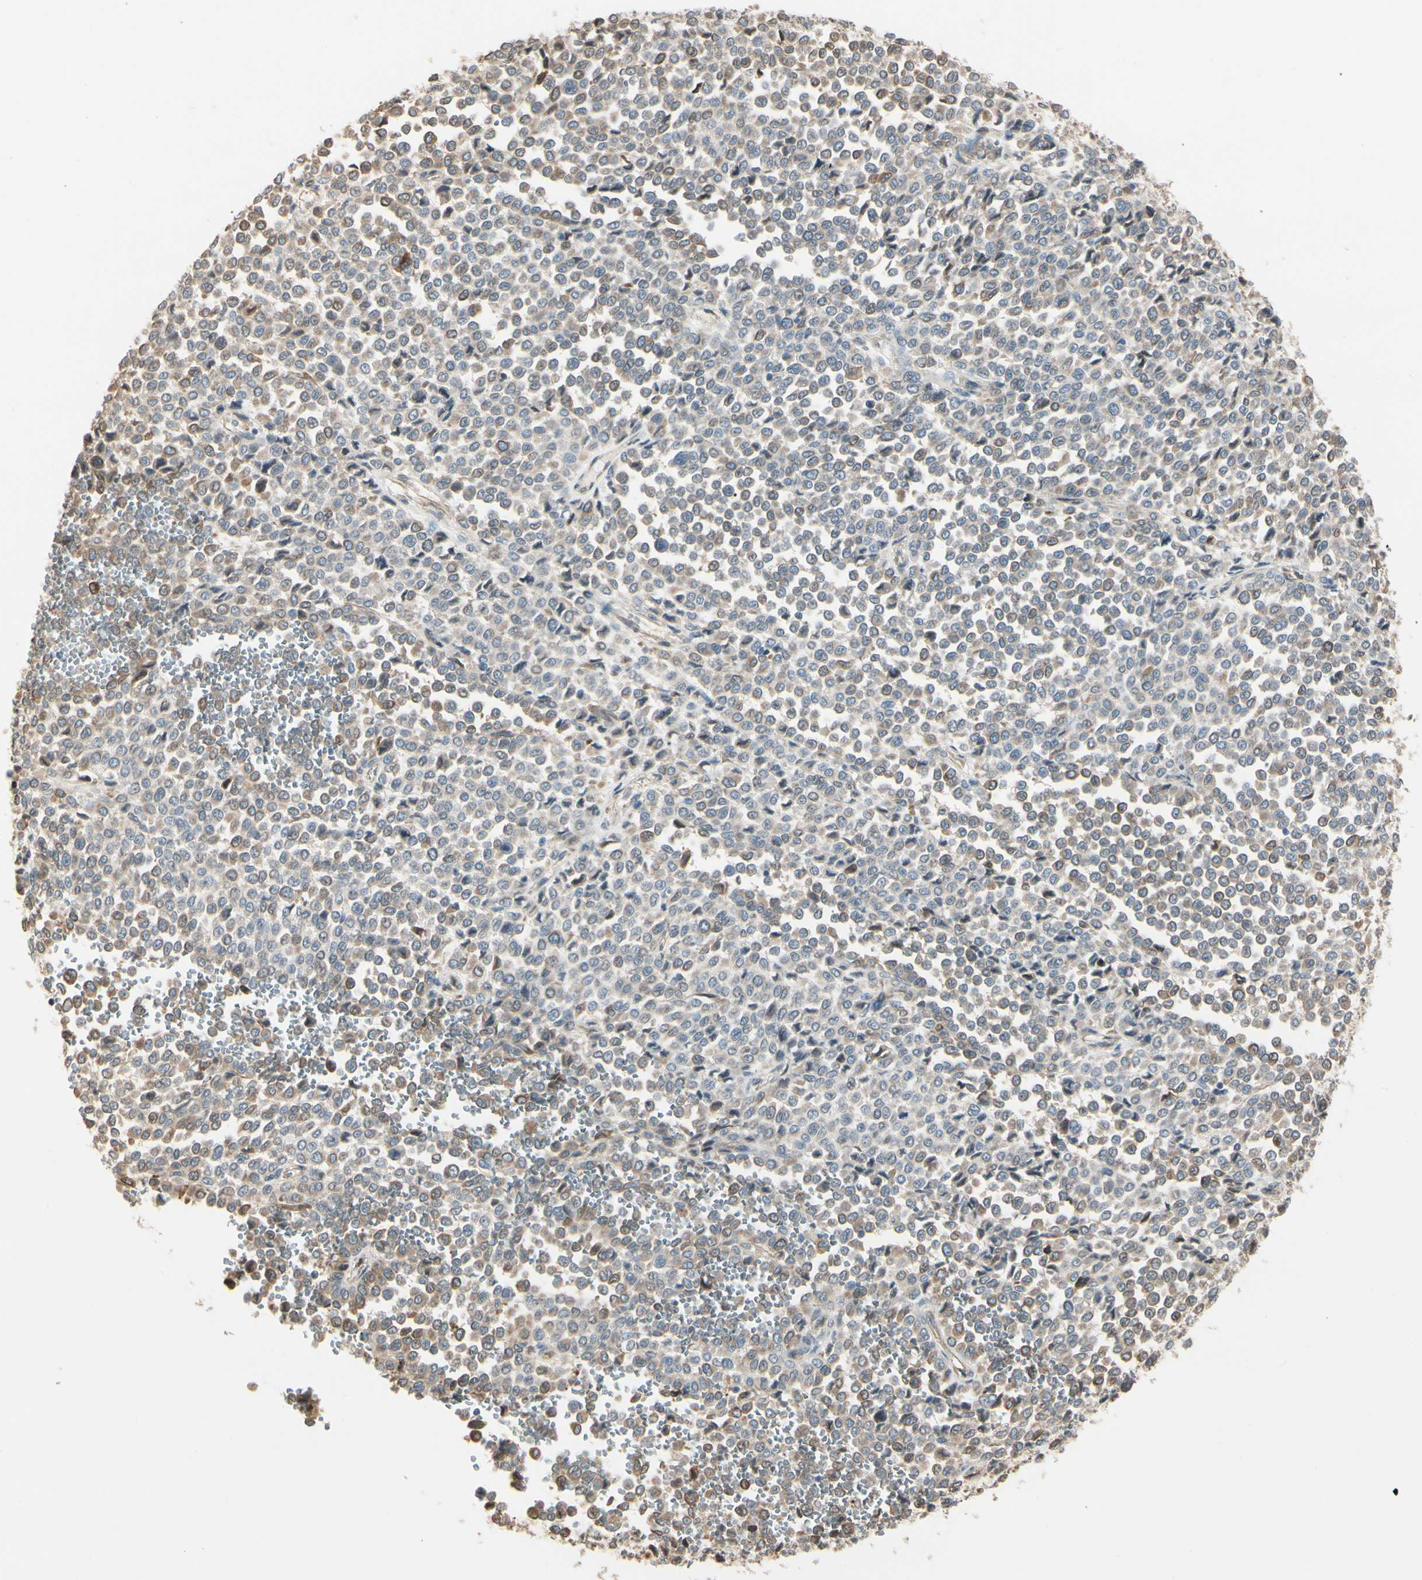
{"staining": {"intensity": "weak", "quantity": "25%-75%", "location": "cytoplasmic/membranous"}, "tissue": "melanoma", "cell_type": "Tumor cells", "image_type": "cancer", "snomed": [{"axis": "morphology", "description": "Malignant melanoma, Metastatic site"}, {"axis": "topography", "description": "Pancreas"}], "caption": "Melanoma stained with DAB IHC exhibits low levels of weak cytoplasmic/membranous expression in approximately 25%-75% of tumor cells.", "gene": "NUCB2", "patient": {"sex": "female", "age": 30}}